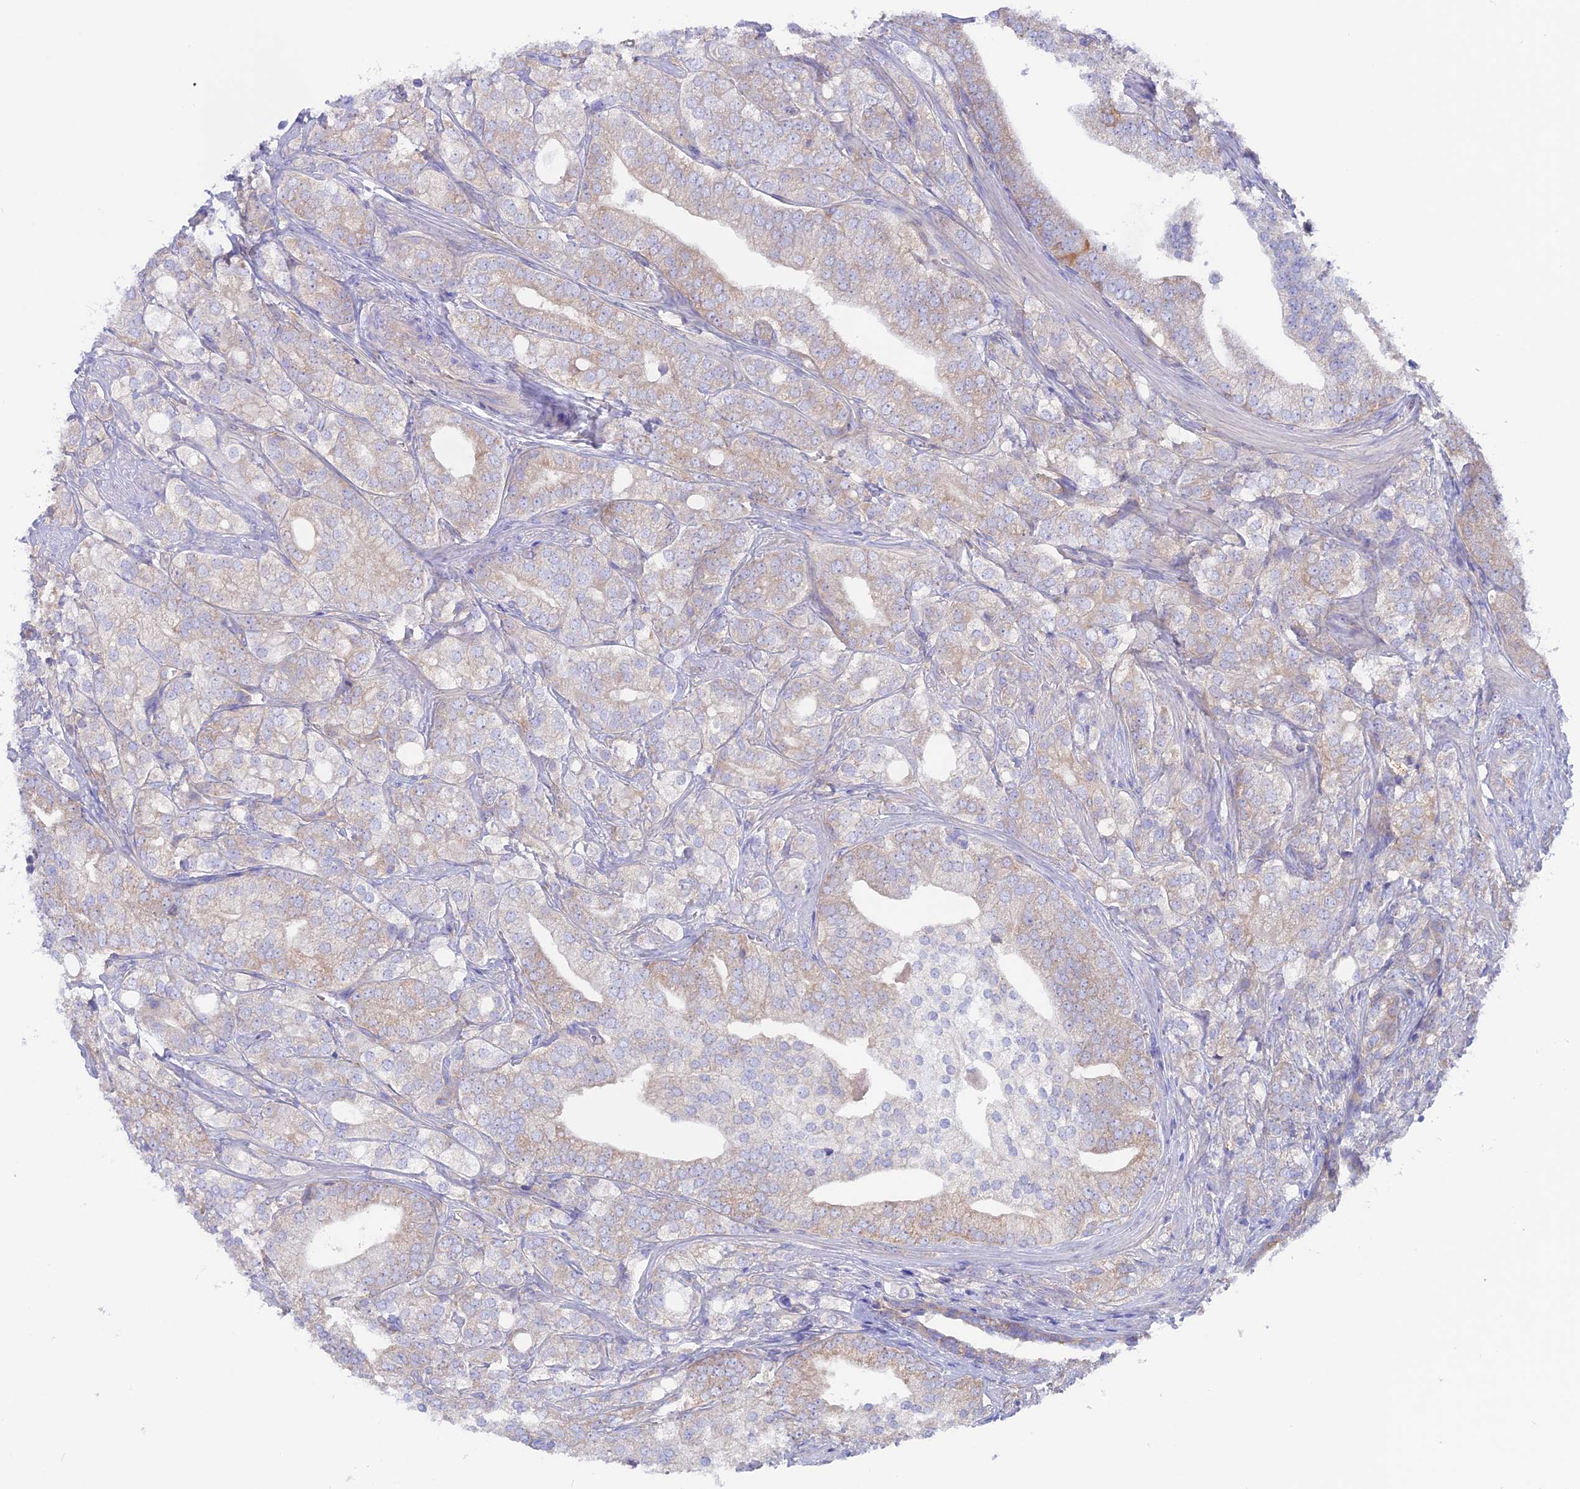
{"staining": {"intensity": "weak", "quantity": "<25%", "location": "cytoplasmic/membranous"}, "tissue": "prostate cancer", "cell_type": "Tumor cells", "image_type": "cancer", "snomed": [{"axis": "morphology", "description": "Adenocarcinoma, High grade"}, {"axis": "topography", "description": "Prostate"}], "caption": "Human adenocarcinoma (high-grade) (prostate) stained for a protein using immunohistochemistry (IHC) displays no staining in tumor cells.", "gene": "LZTFL1", "patient": {"sex": "male", "age": 50}}